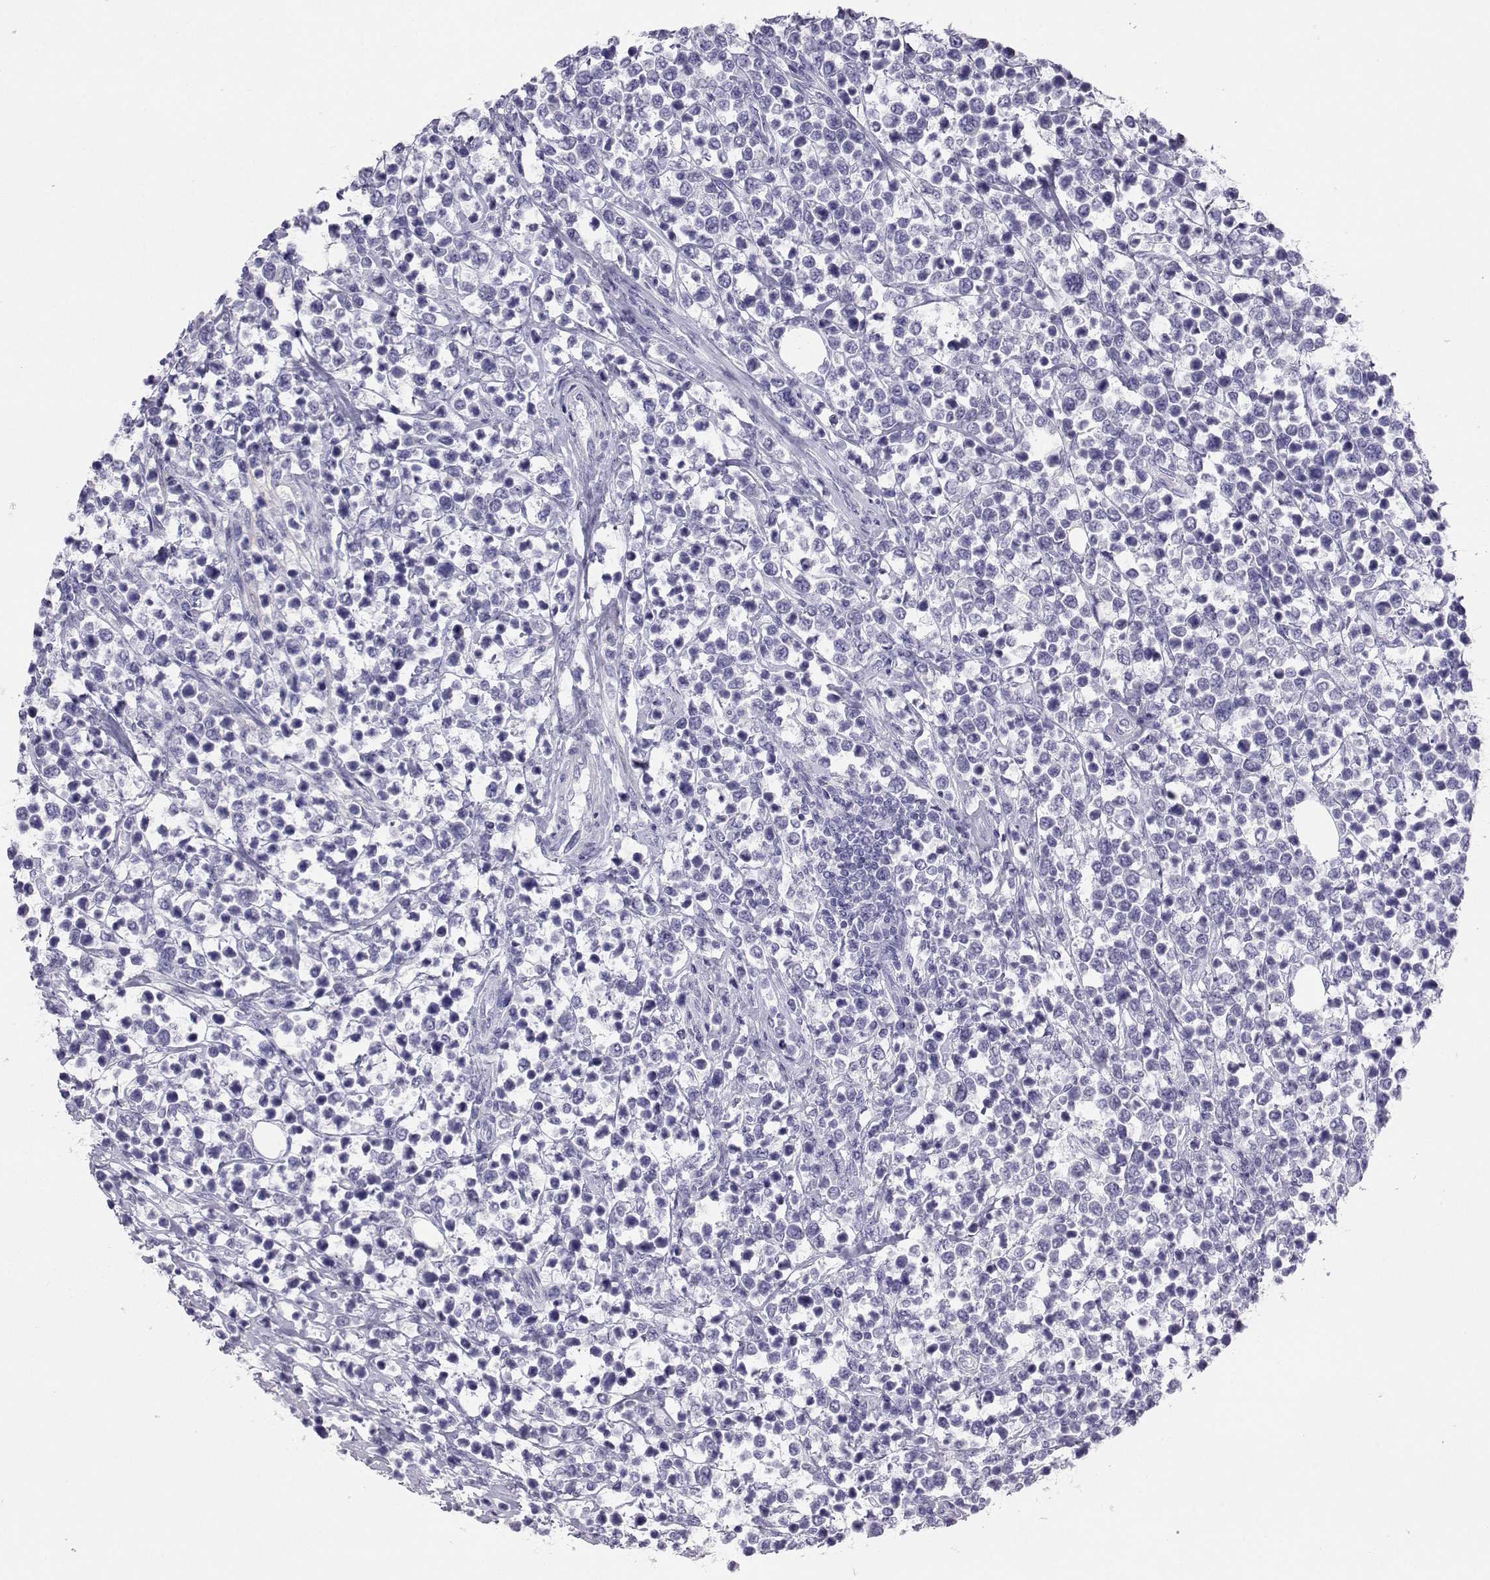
{"staining": {"intensity": "negative", "quantity": "none", "location": "none"}, "tissue": "lymphoma", "cell_type": "Tumor cells", "image_type": "cancer", "snomed": [{"axis": "morphology", "description": "Malignant lymphoma, non-Hodgkin's type, High grade"}, {"axis": "topography", "description": "Soft tissue"}], "caption": "This micrograph is of high-grade malignant lymphoma, non-Hodgkin's type stained with immunohistochemistry to label a protein in brown with the nuclei are counter-stained blue. There is no staining in tumor cells.", "gene": "PLIN4", "patient": {"sex": "female", "age": 56}}